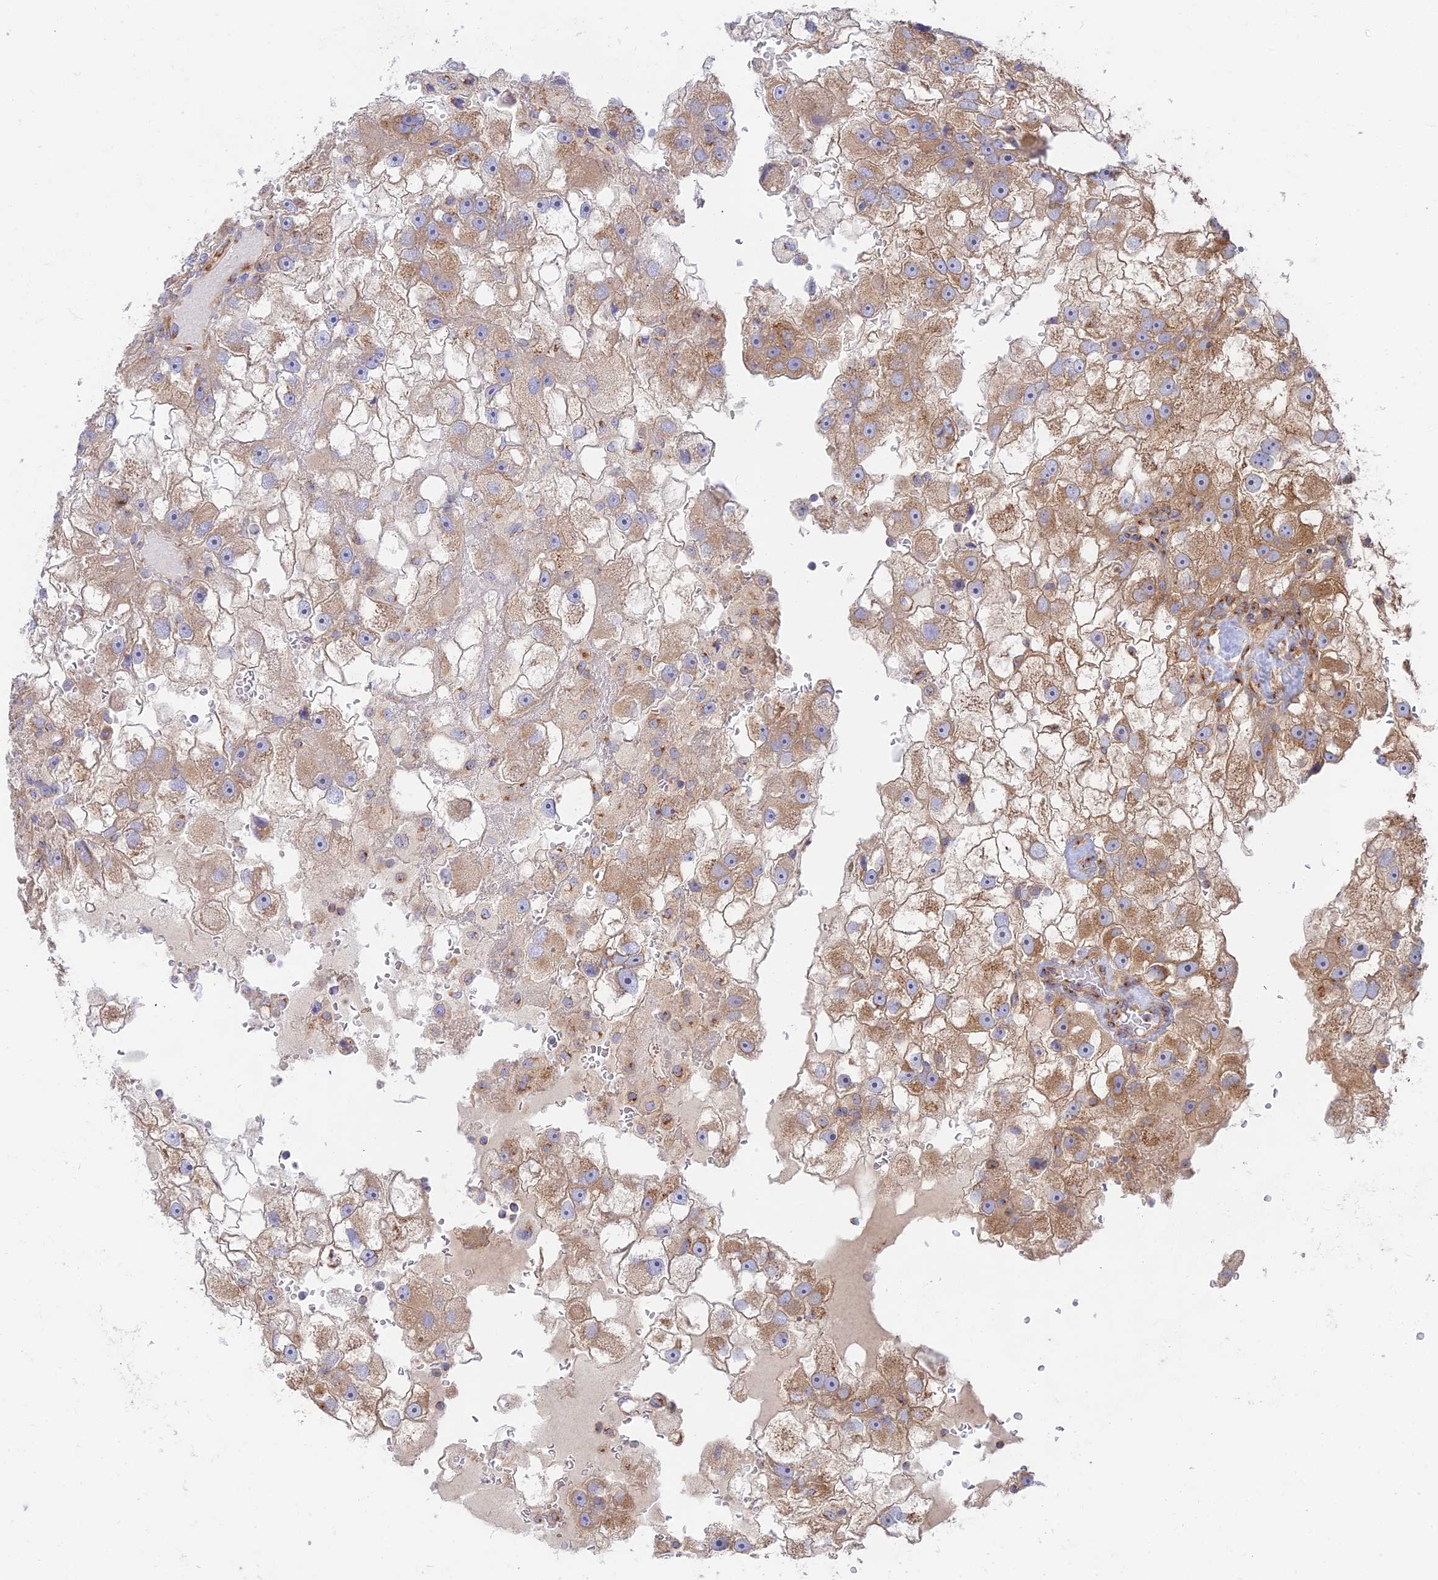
{"staining": {"intensity": "moderate", "quantity": "25%-75%", "location": "cytoplasmic/membranous"}, "tissue": "renal cancer", "cell_type": "Tumor cells", "image_type": "cancer", "snomed": [{"axis": "morphology", "description": "Adenocarcinoma, NOS"}, {"axis": "topography", "description": "Kidney"}], "caption": "Tumor cells exhibit medium levels of moderate cytoplasmic/membranous staining in about 25%-75% of cells in human adenocarcinoma (renal).", "gene": "GOLGA3", "patient": {"sex": "male", "age": 63}}